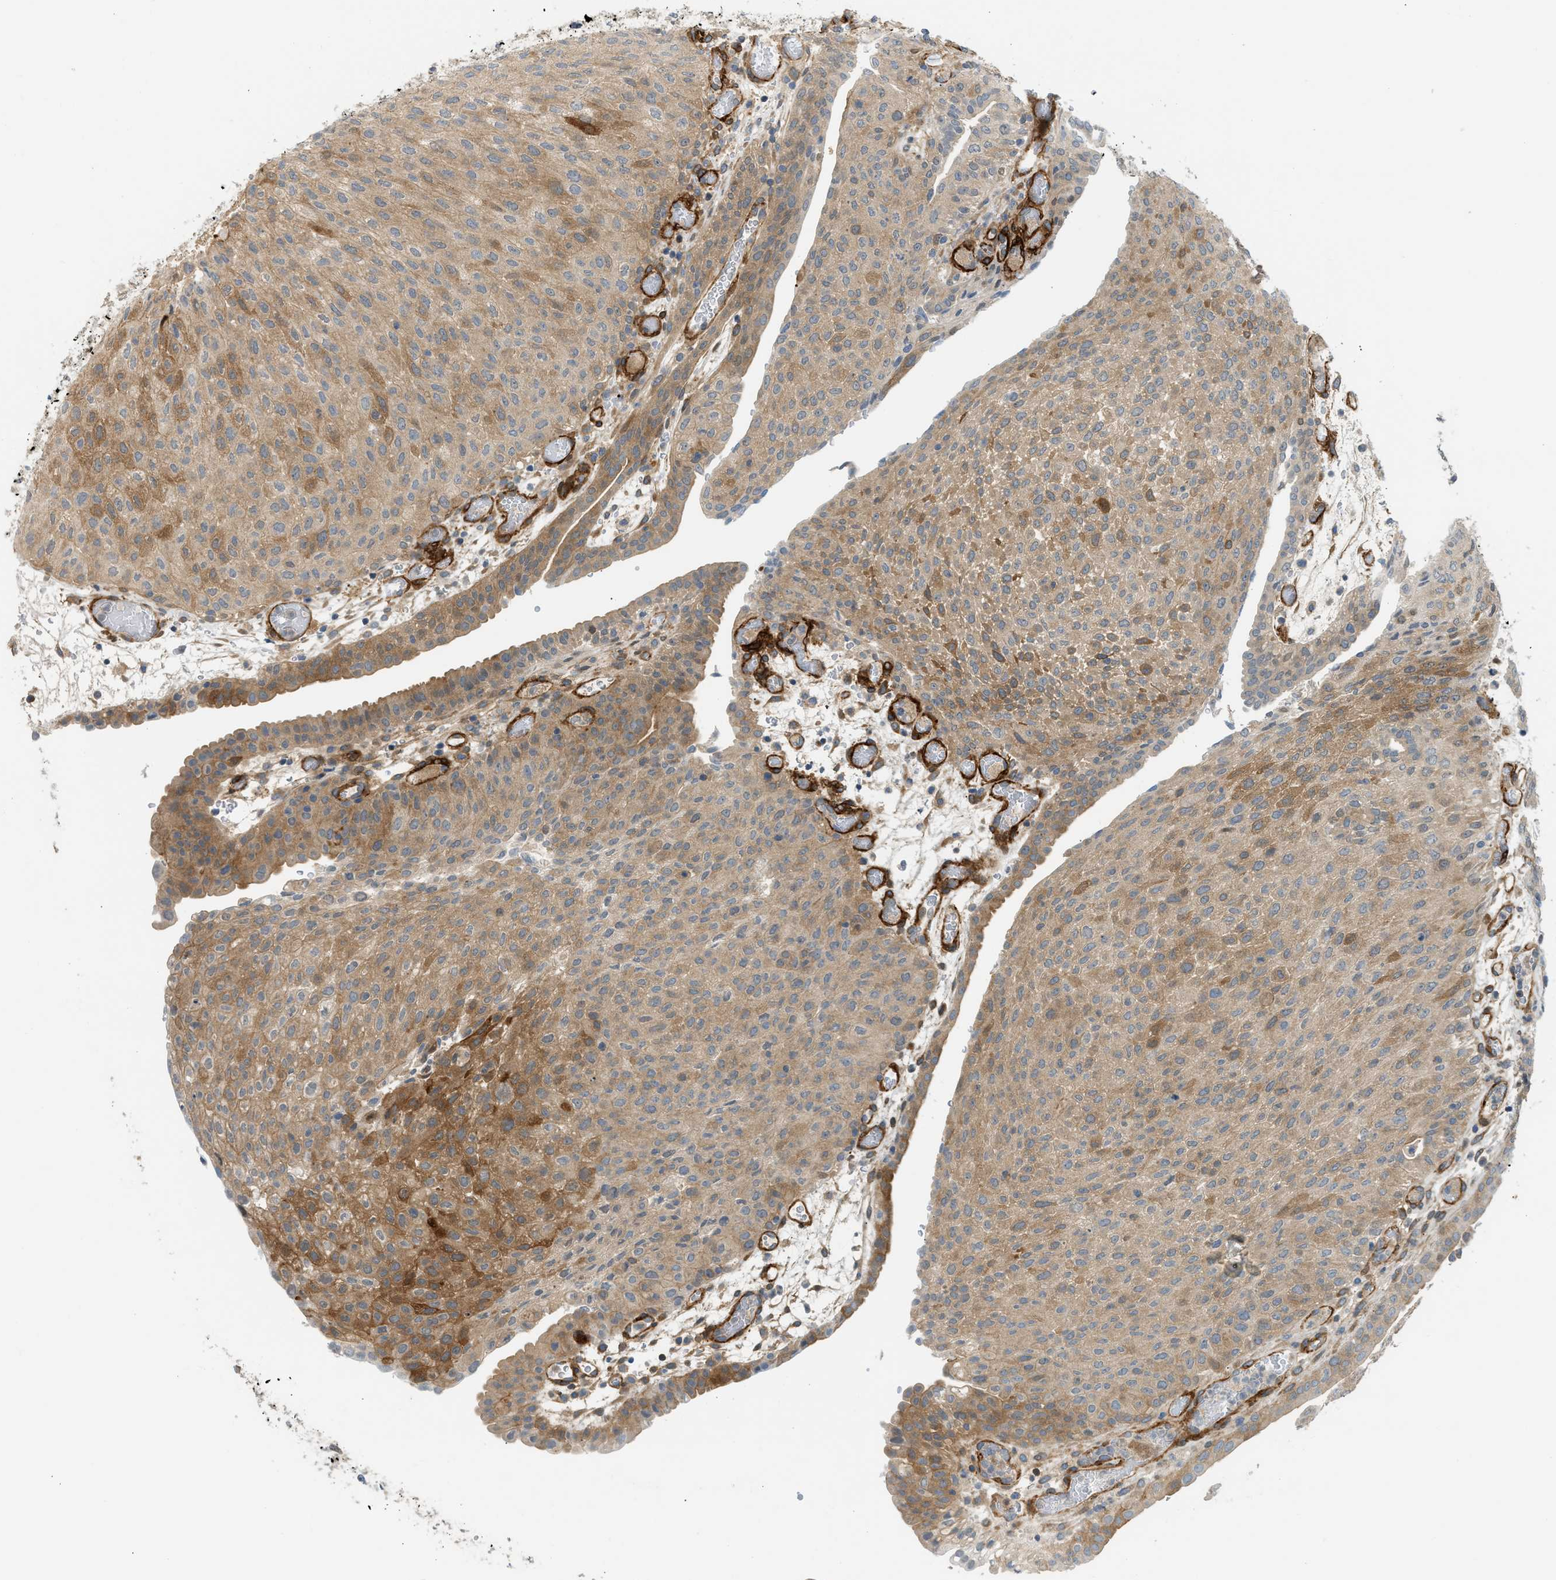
{"staining": {"intensity": "moderate", "quantity": ">75%", "location": "cytoplasmic/membranous"}, "tissue": "urothelial cancer", "cell_type": "Tumor cells", "image_type": "cancer", "snomed": [{"axis": "morphology", "description": "Urothelial carcinoma, Low grade"}, {"axis": "morphology", "description": "Urothelial carcinoma, High grade"}, {"axis": "topography", "description": "Urinary bladder"}], "caption": "IHC (DAB) staining of urothelial cancer shows moderate cytoplasmic/membranous protein staining in approximately >75% of tumor cells.", "gene": "EDNRA", "patient": {"sex": "male", "age": 35}}